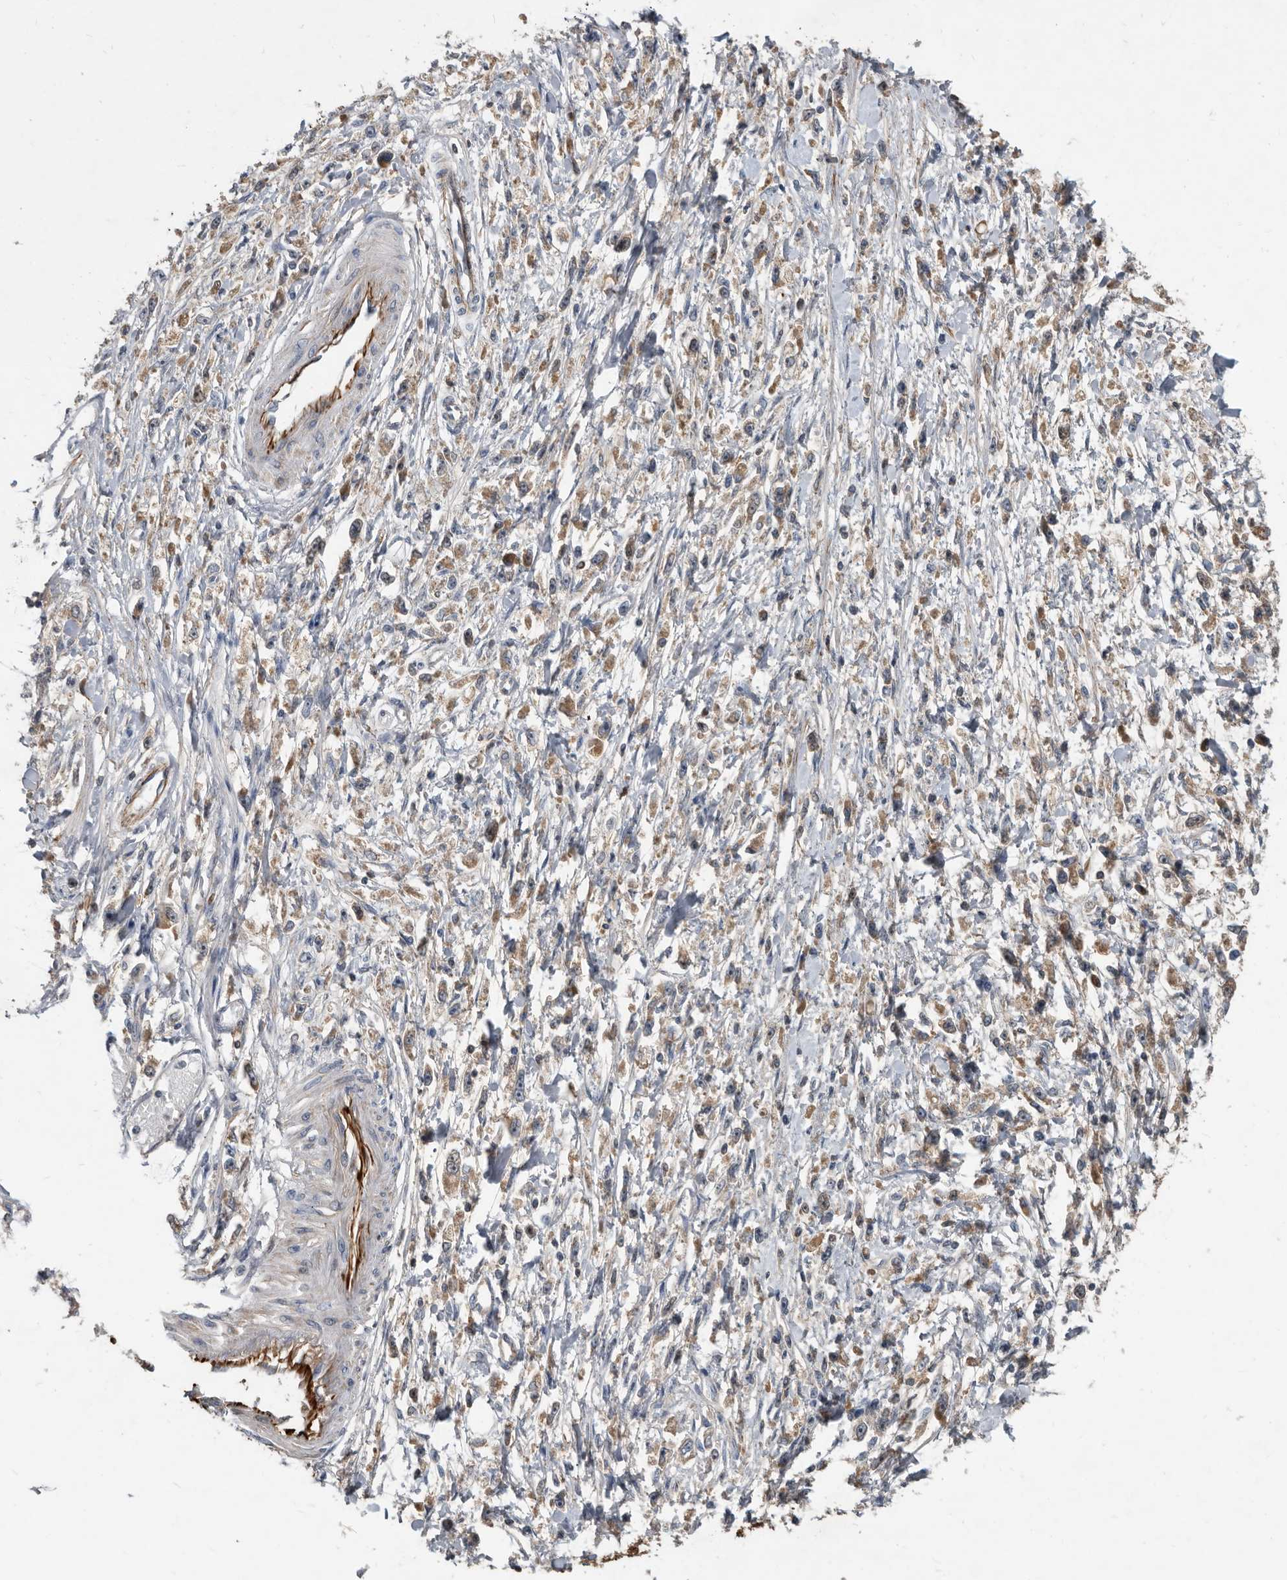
{"staining": {"intensity": "moderate", "quantity": "25%-75%", "location": "cytoplasmic/membranous"}, "tissue": "stomach cancer", "cell_type": "Tumor cells", "image_type": "cancer", "snomed": [{"axis": "morphology", "description": "Adenocarcinoma, NOS"}, {"axis": "topography", "description": "Stomach"}], "caption": "The immunohistochemical stain shows moderate cytoplasmic/membranous staining in tumor cells of adenocarcinoma (stomach) tissue.", "gene": "PI15", "patient": {"sex": "female", "age": 59}}